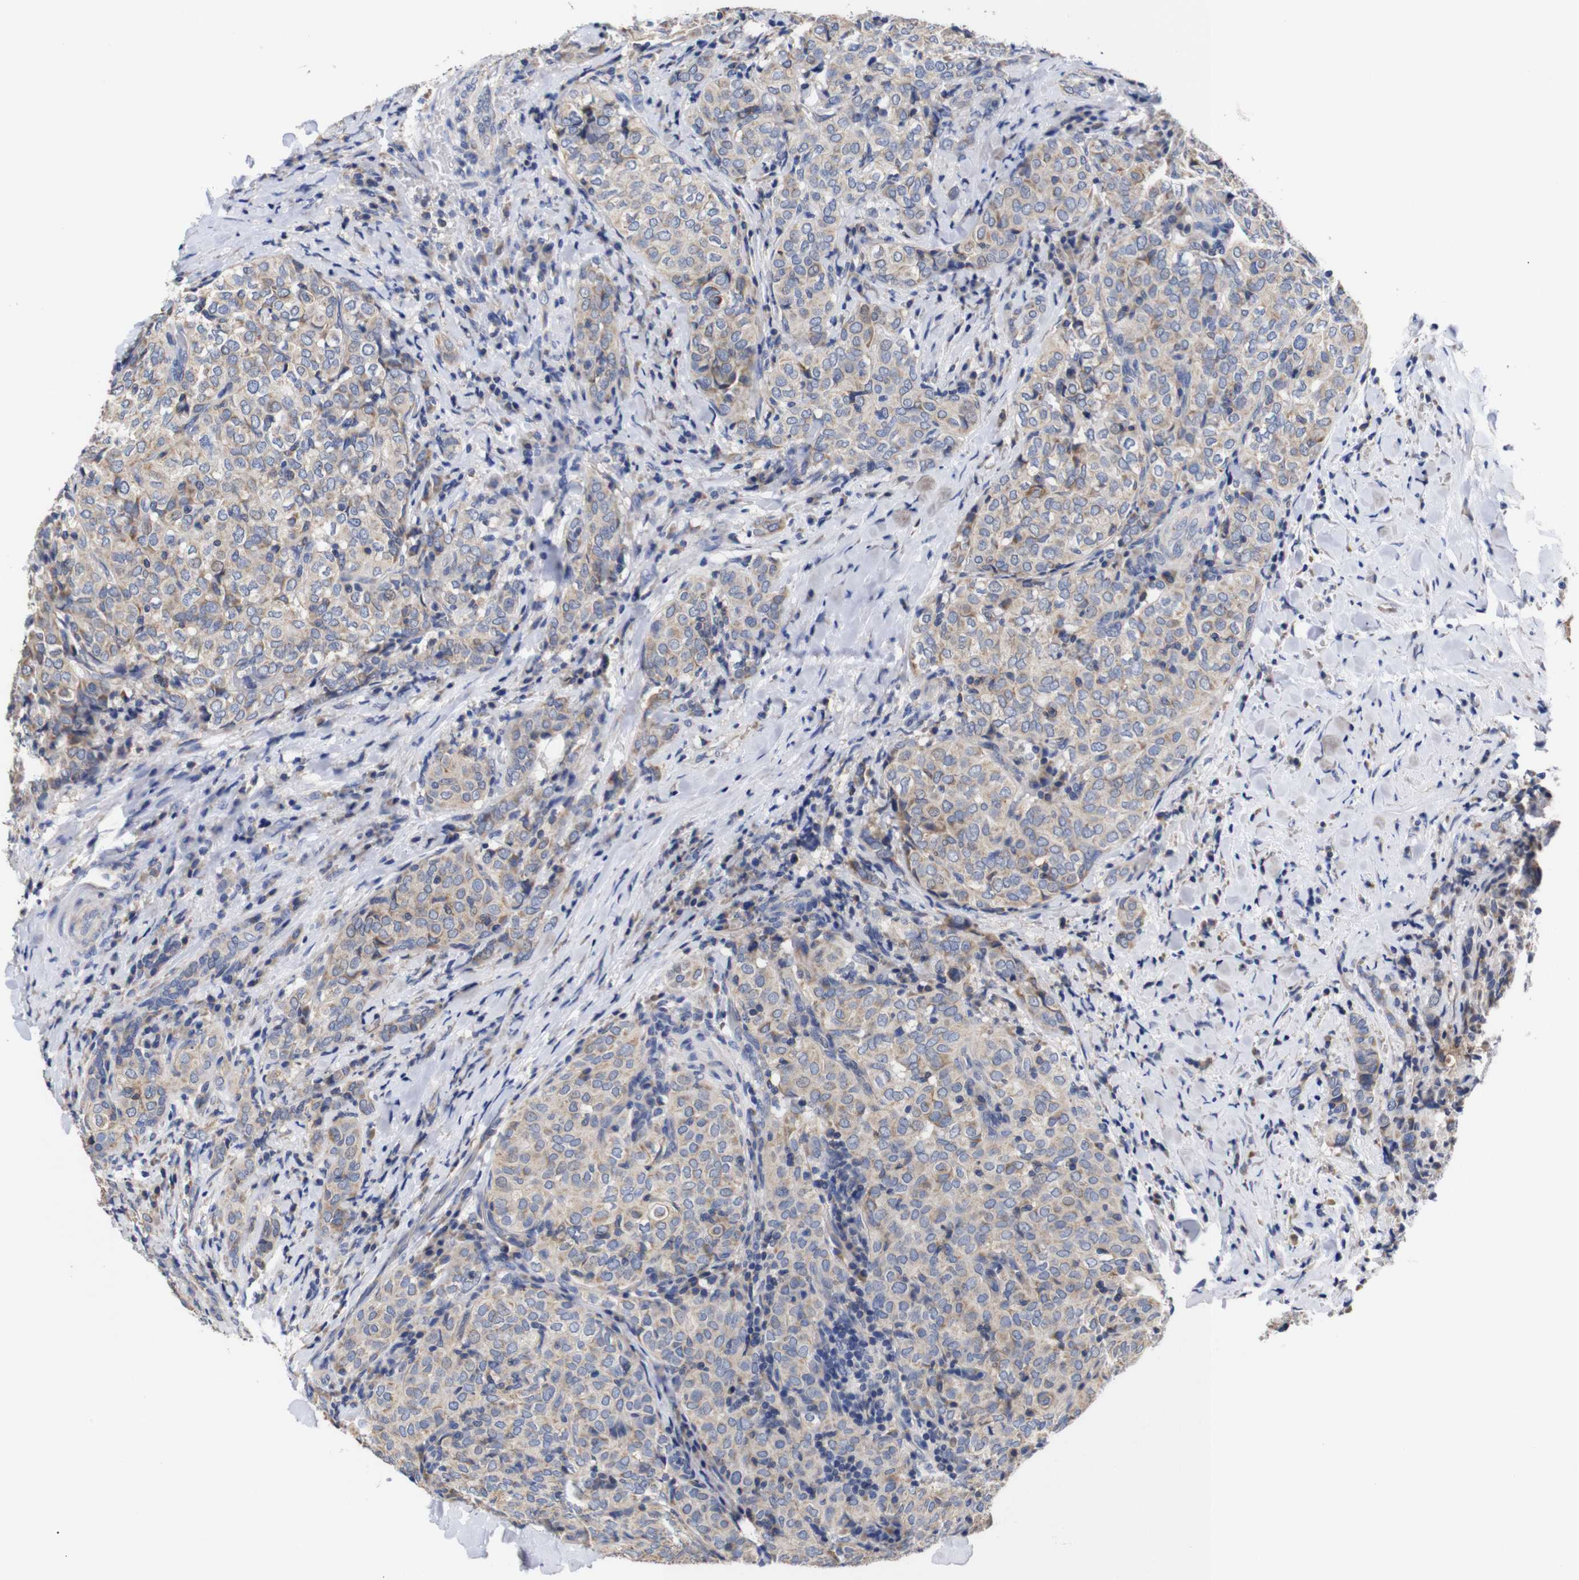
{"staining": {"intensity": "weak", "quantity": "25%-75%", "location": "cytoplasmic/membranous"}, "tissue": "thyroid cancer", "cell_type": "Tumor cells", "image_type": "cancer", "snomed": [{"axis": "morphology", "description": "Normal tissue, NOS"}, {"axis": "morphology", "description": "Papillary adenocarcinoma, NOS"}, {"axis": "topography", "description": "Thyroid gland"}], "caption": "Immunohistochemistry (IHC) (DAB) staining of thyroid cancer (papillary adenocarcinoma) exhibits weak cytoplasmic/membranous protein positivity in approximately 25%-75% of tumor cells.", "gene": "OPN3", "patient": {"sex": "female", "age": 30}}